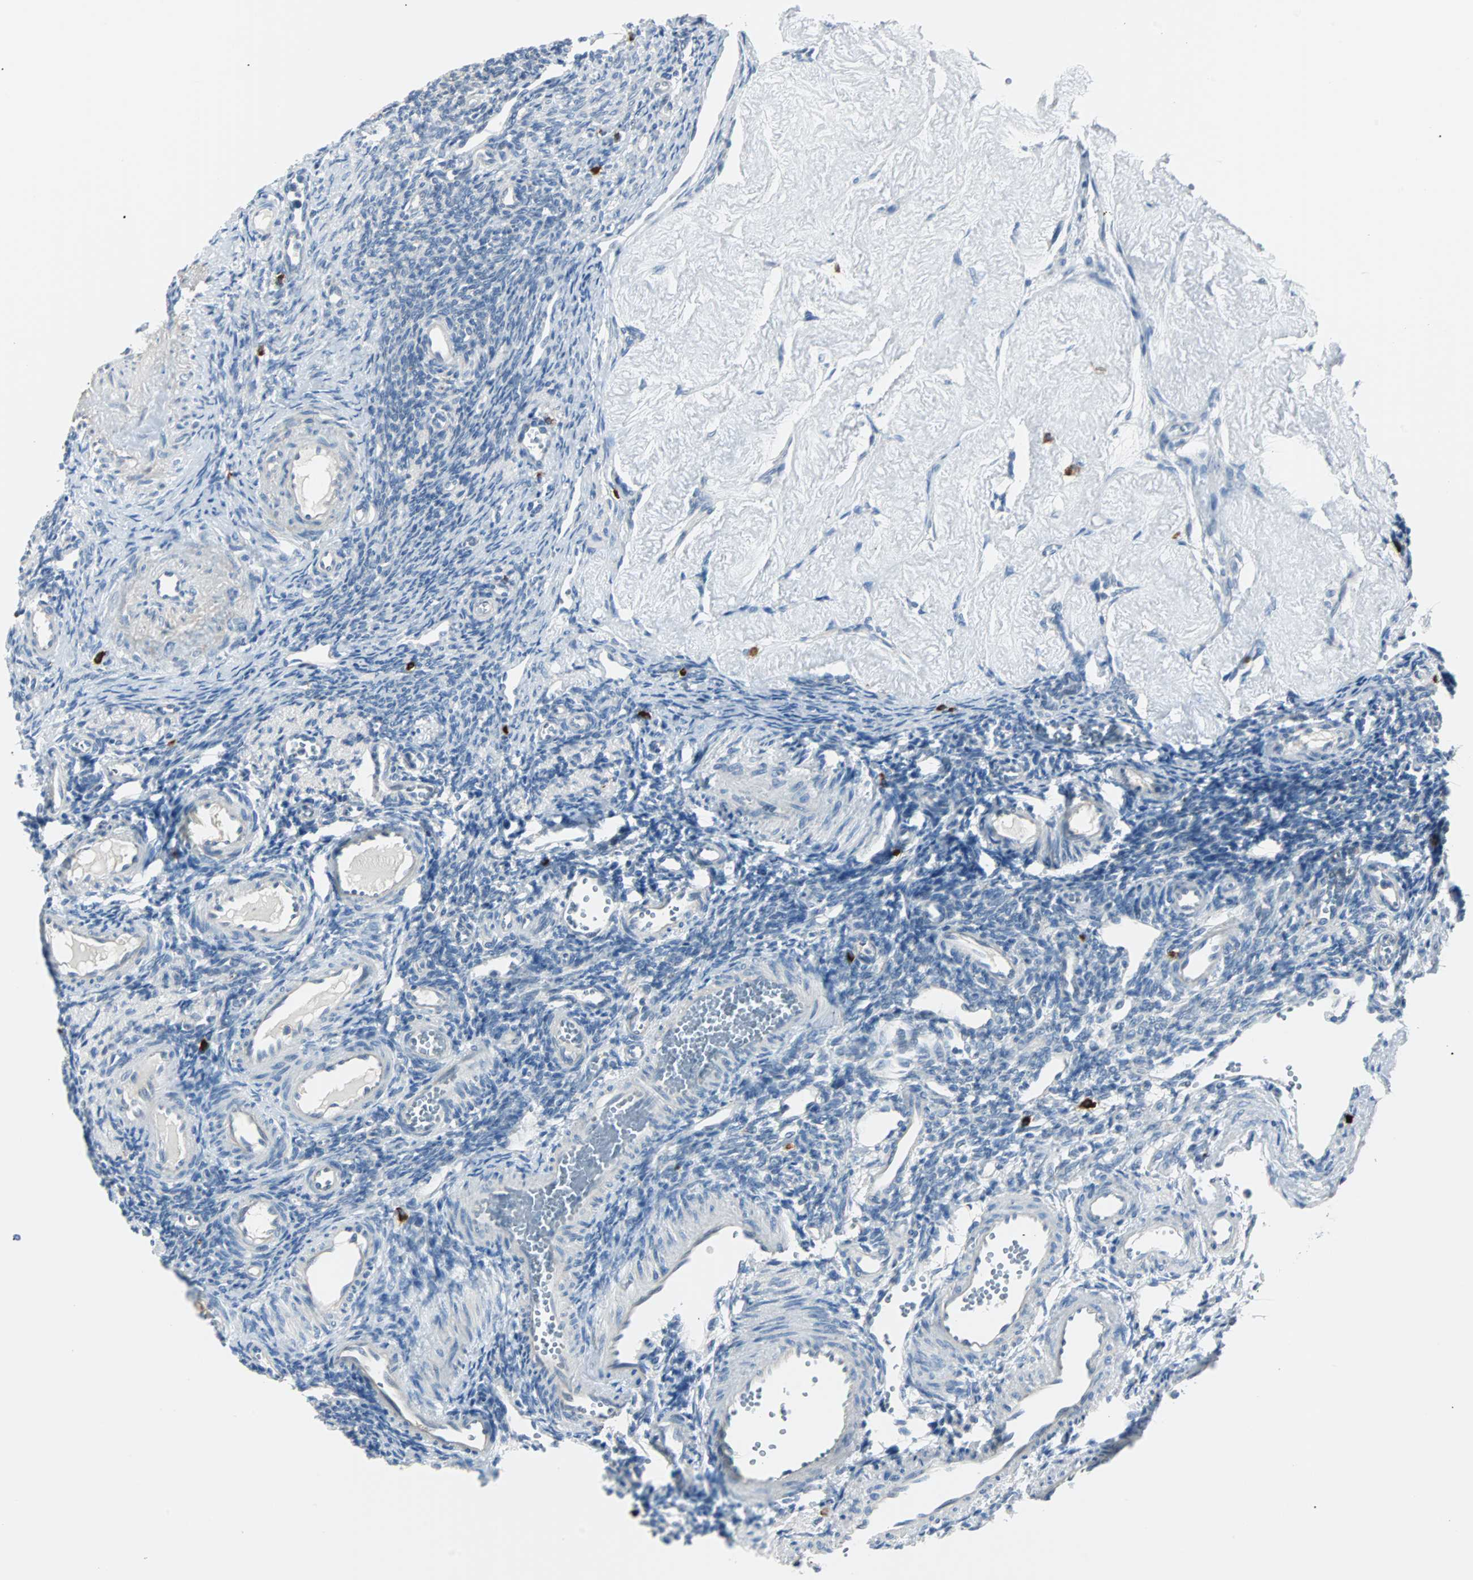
{"staining": {"intensity": "negative", "quantity": "none", "location": "none"}, "tissue": "ovary", "cell_type": "Ovarian stroma cells", "image_type": "normal", "snomed": [{"axis": "morphology", "description": "Normal tissue, NOS"}, {"axis": "topography", "description": "Ovary"}], "caption": "Immunohistochemistry of normal human ovary displays no expression in ovarian stroma cells. (Brightfield microscopy of DAB (3,3'-diaminobenzidine) IHC at high magnification).", "gene": "RASA1", "patient": {"sex": "female", "age": 33}}